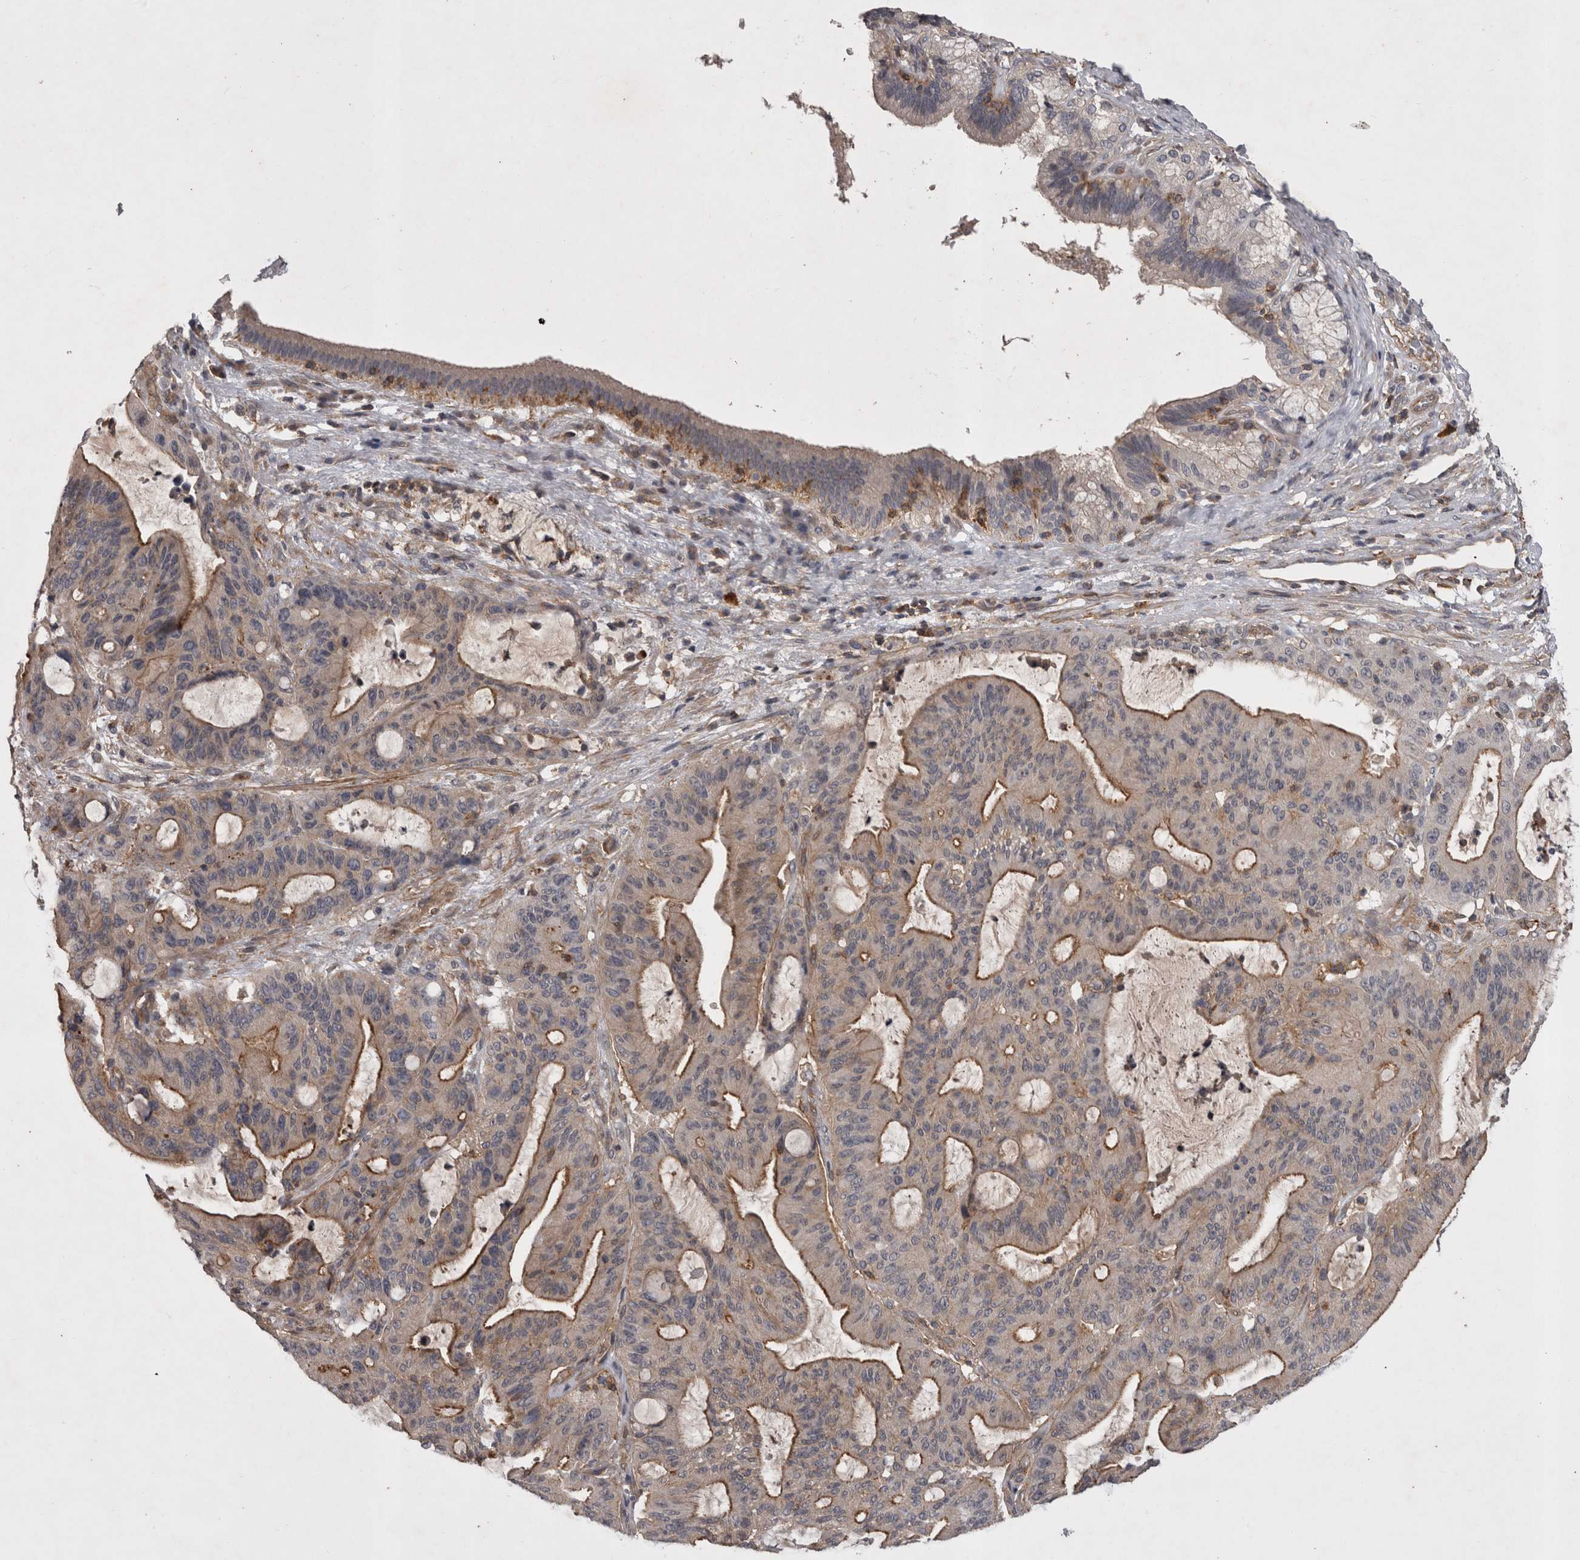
{"staining": {"intensity": "moderate", "quantity": "25%-75%", "location": "cytoplasmic/membranous"}, "tissue": "liver cancer", "cell_type": "Tumor cells", "image_type": "cancer", "snomed": [{"axis": "morphology", "description": "Normal tissue, NOS"}, {"axis": "morphology", "description": "Cholangiocarcinoma"}, {"axis": "topography", "description": "Liver"}, {"axis": "topography", "description": "Peripheral nerve tissue"}], "caption": "This micrograph displays IHC staining of cholangiocarcinoma (liver), with medium moderate cytoplasmic/membranous positivity in approximately 25%-75% of tumor cells.", "gene": "SPATA48", "patient": {"sex": "female", "age": 73}}